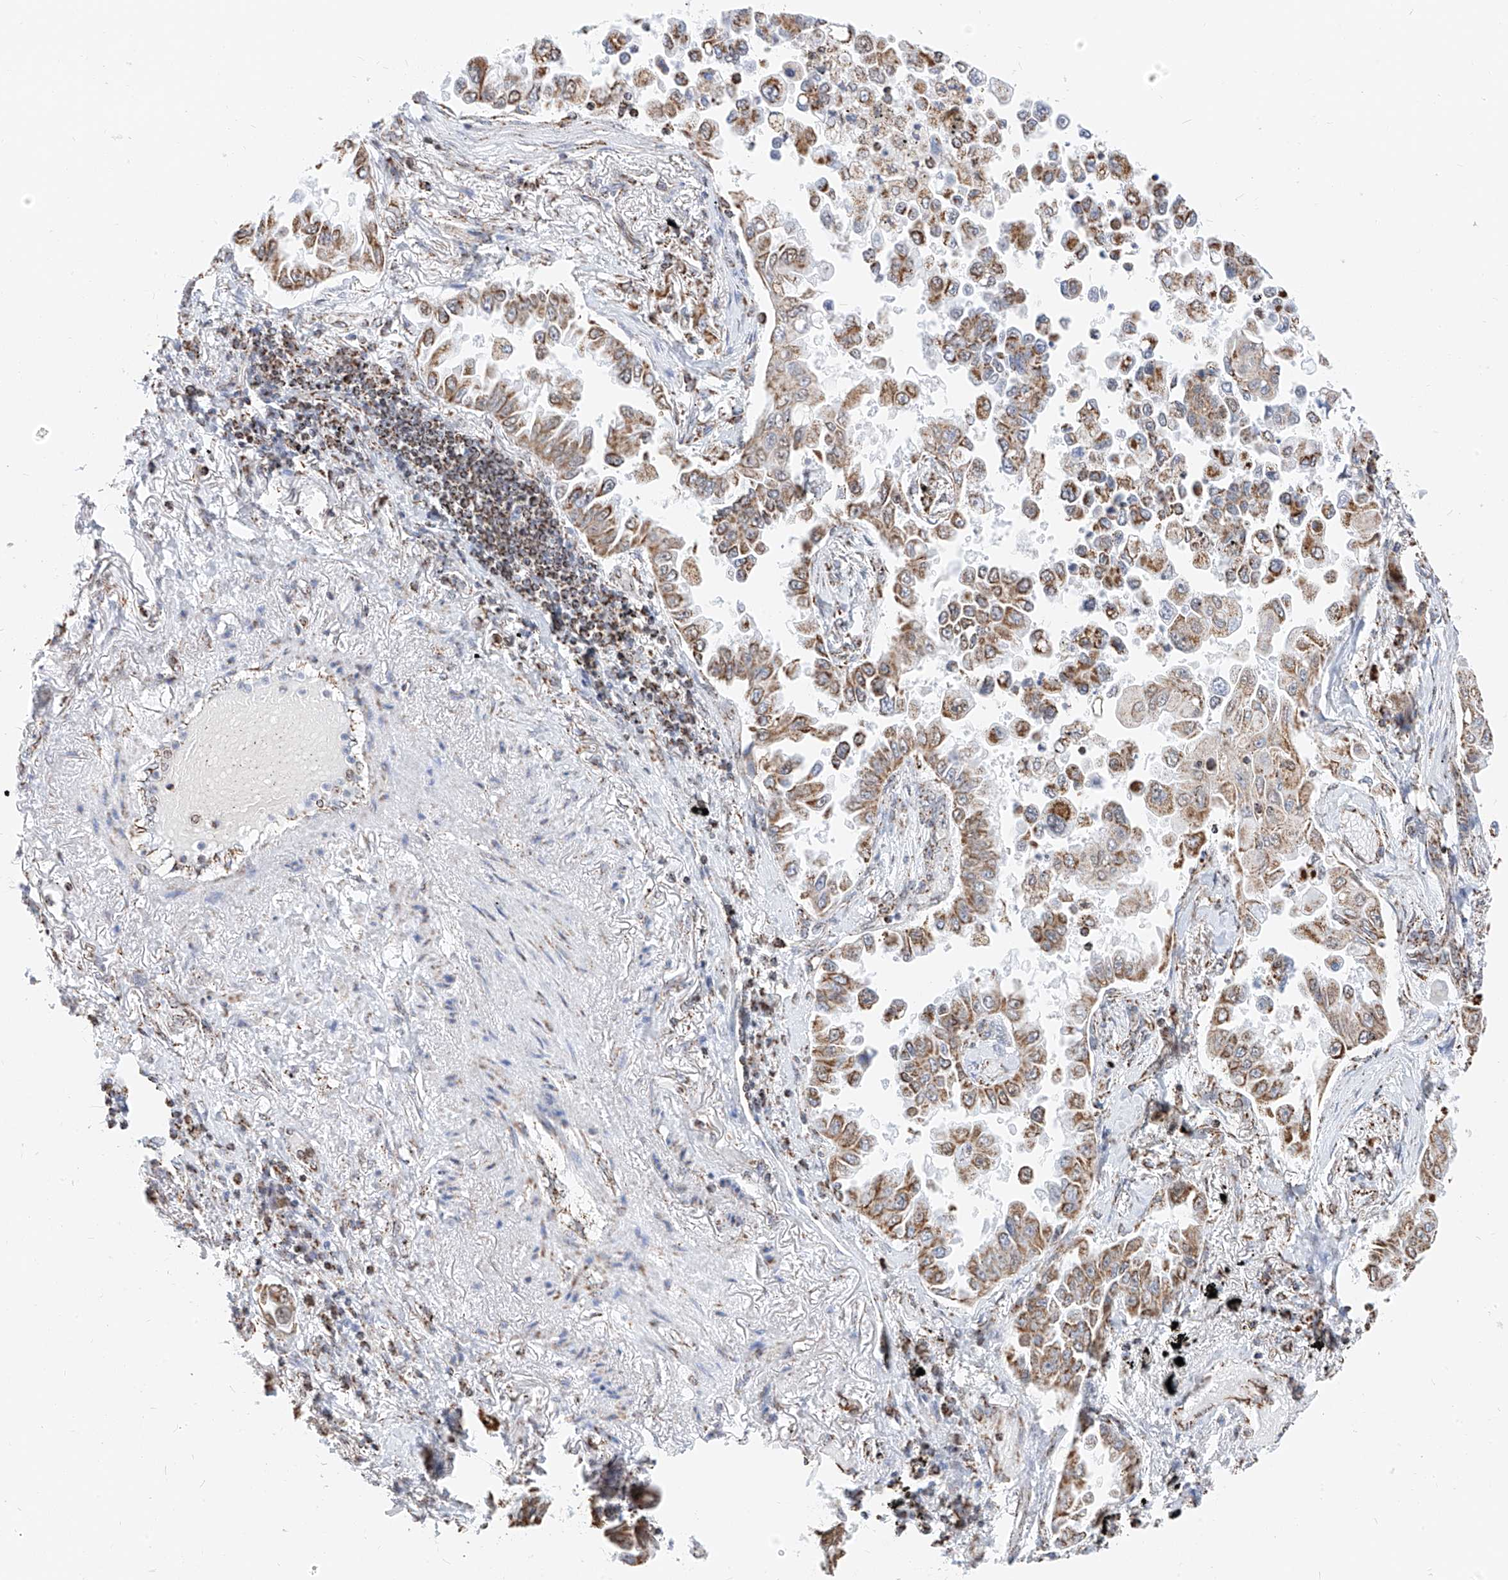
{"staining": {"intensity": "moderate", "quantity": ">75%", "location": "cytoplasmic/membranous"}, "tissue": "lung cancer", "cell_type": "Tumor cells", "image_type": "cancer", "snomed": [{"axis": "morphology", "description": "Adenocarcinoma, NOS"}, {"axis": "topography", "description": "Lung"}], "caption": "IHC of lung cancer exhibits medium levels of moderate cytoplasmic/membranous expression in about >75% of tumor cells.", "gene": "NALCN", "patient": {"sex": "female", "age": 67}}